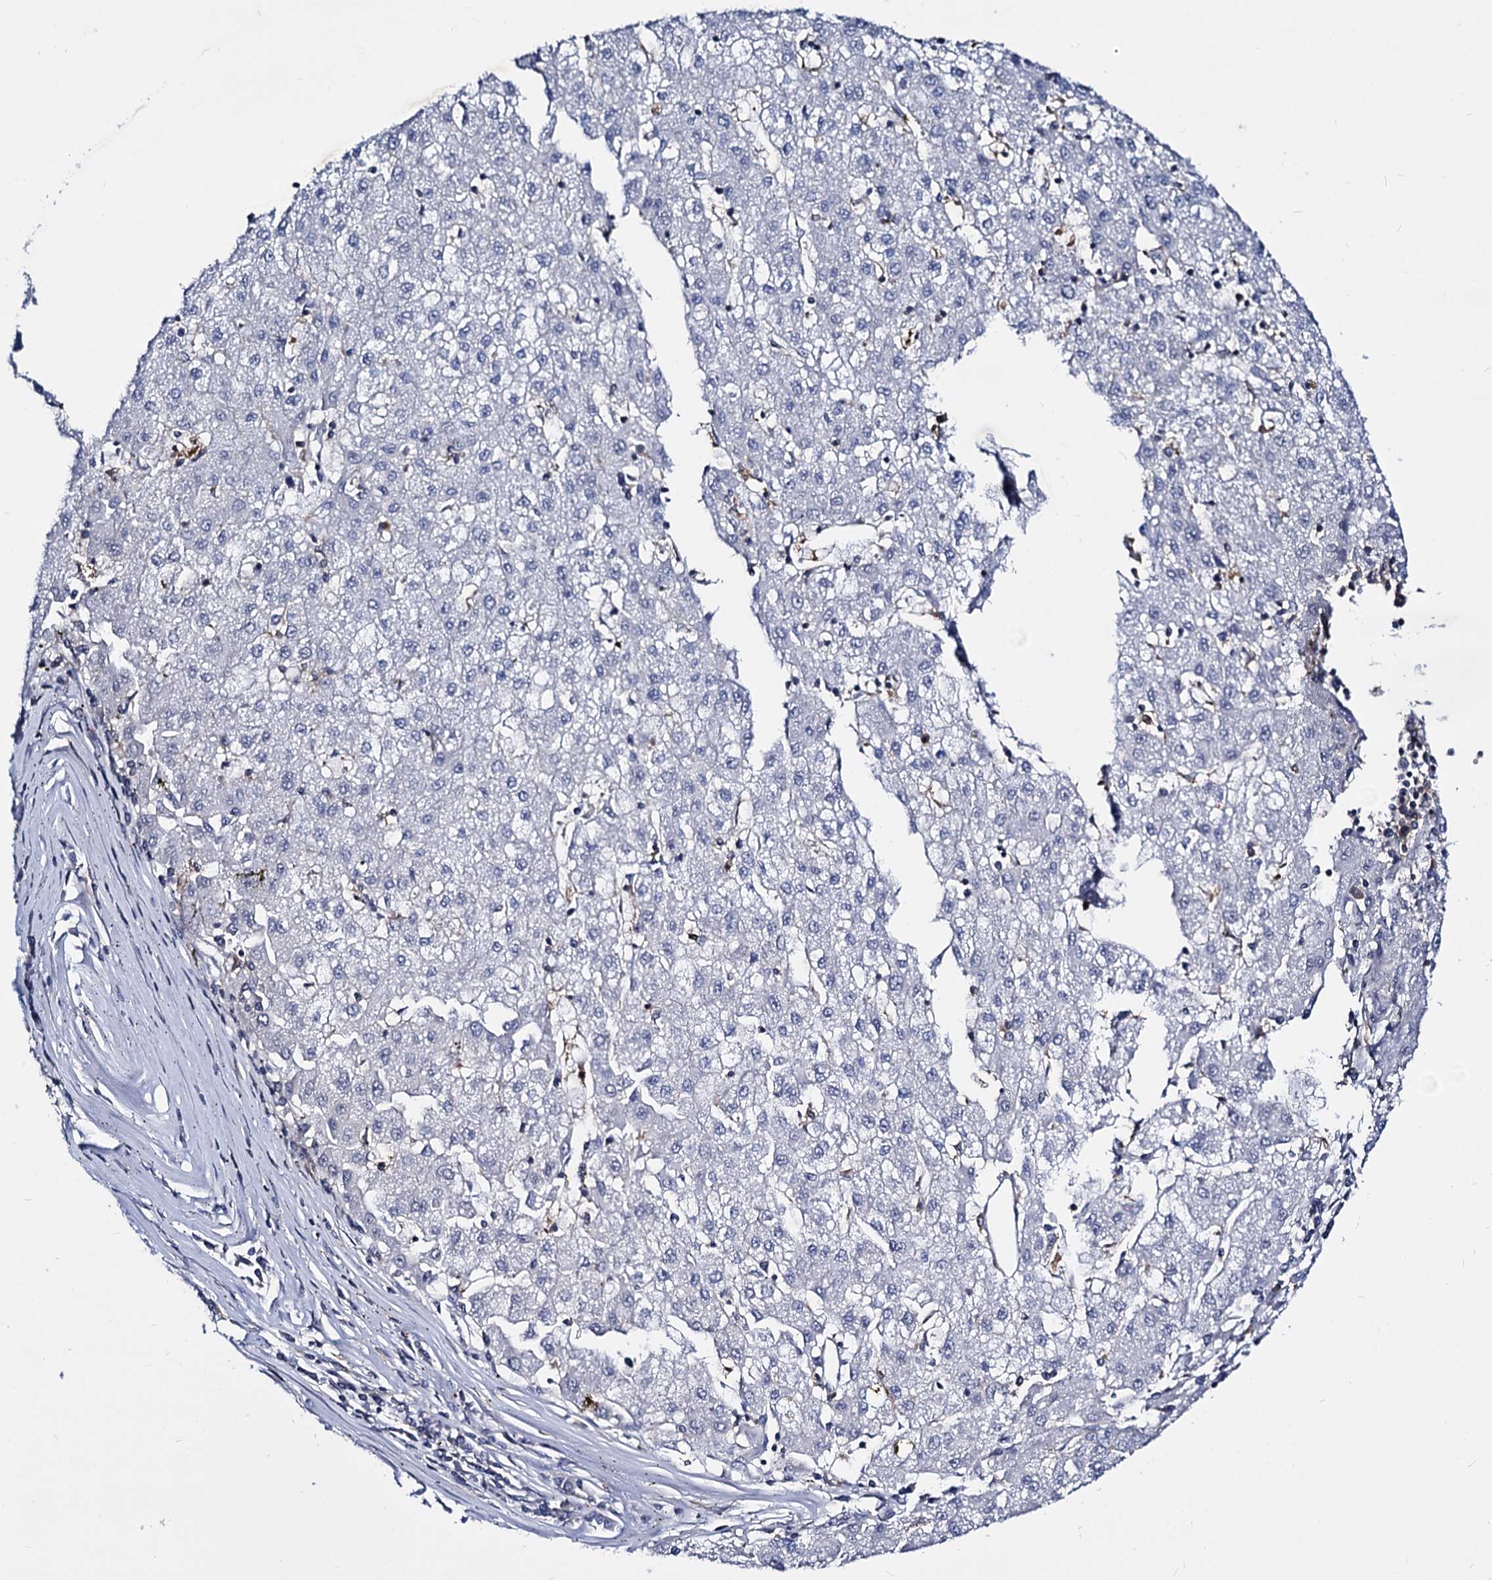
{"staining": {"intensity": "negative", "quantity": "none", "location": "none"}, "tissue": "liver cancer", "cell_type": "Tumor cells", "image_type": "cancer", "snomed": [{"axis": "morphology", "description": "Carcinoma, Hepatocellular, NOS"}, {"axis": "topography", "description": "Liver"}], "caption": "Tumor cells are negative for protein expression in human hepatocellular carcinoma (liver). (Immunohistochemistry (ihc), brightfield microscopy, high magnification).", "gene": "RHOG", "patient": {"sex": "male", "age": 72}}